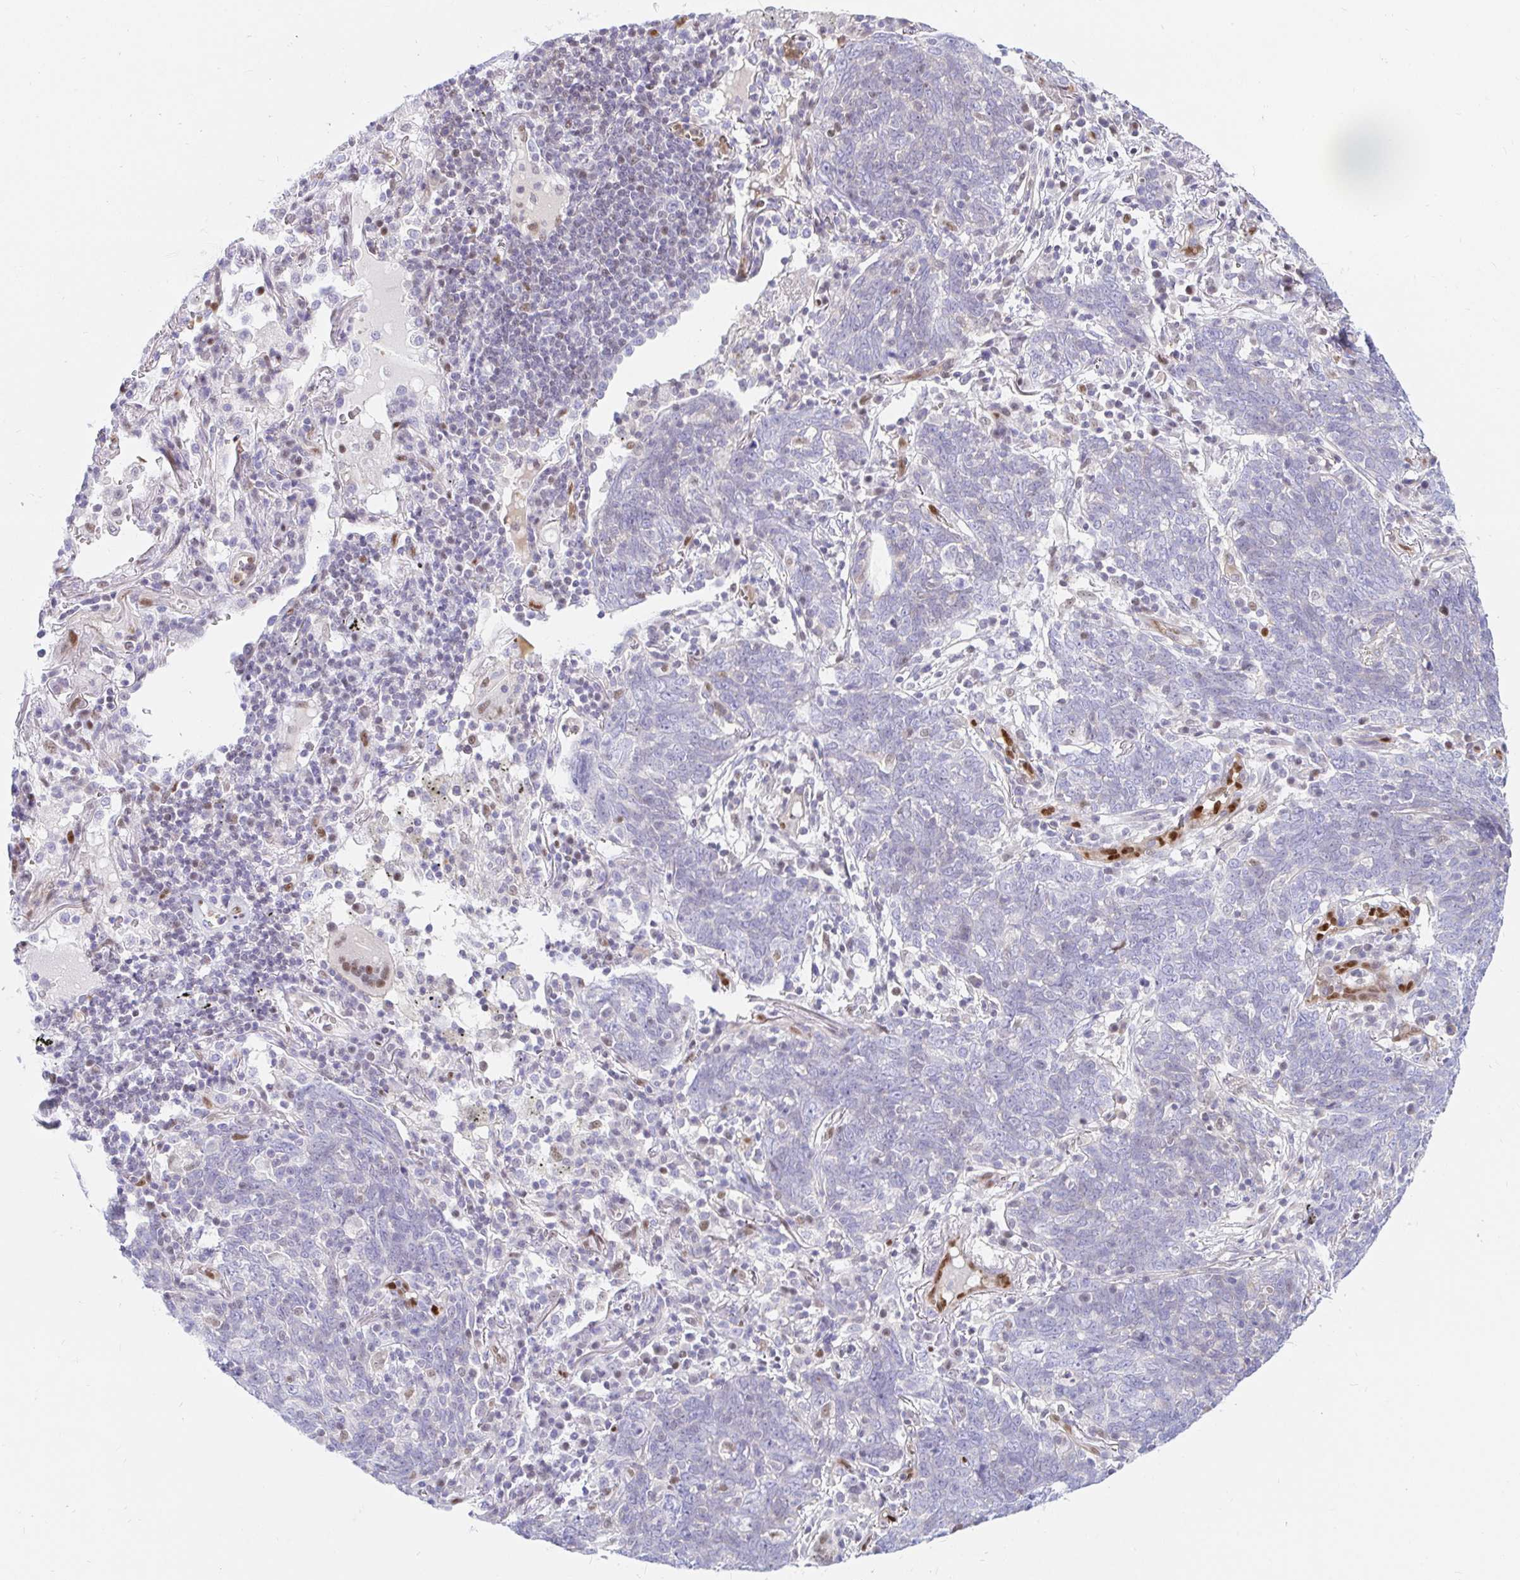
{"staining": {"intensity": "negative", "quantity": "none", "location": "none"}, "tissue": "lung cancer", "cell_type": "Tumor cells", "image_type": "cancer", "snomed": [{"axis": "morphology", "description": "Squamous cell carcinoma, NOS"}, {"axis": "topography", "description": "Lung"}], "caption": "This is an IHC micrograph of human lung cancer (squamous cell carcinoma). There is no positivity in tumor cells.", "gene": "HINFP", "patient": {"sex": "female", "age": 72}}